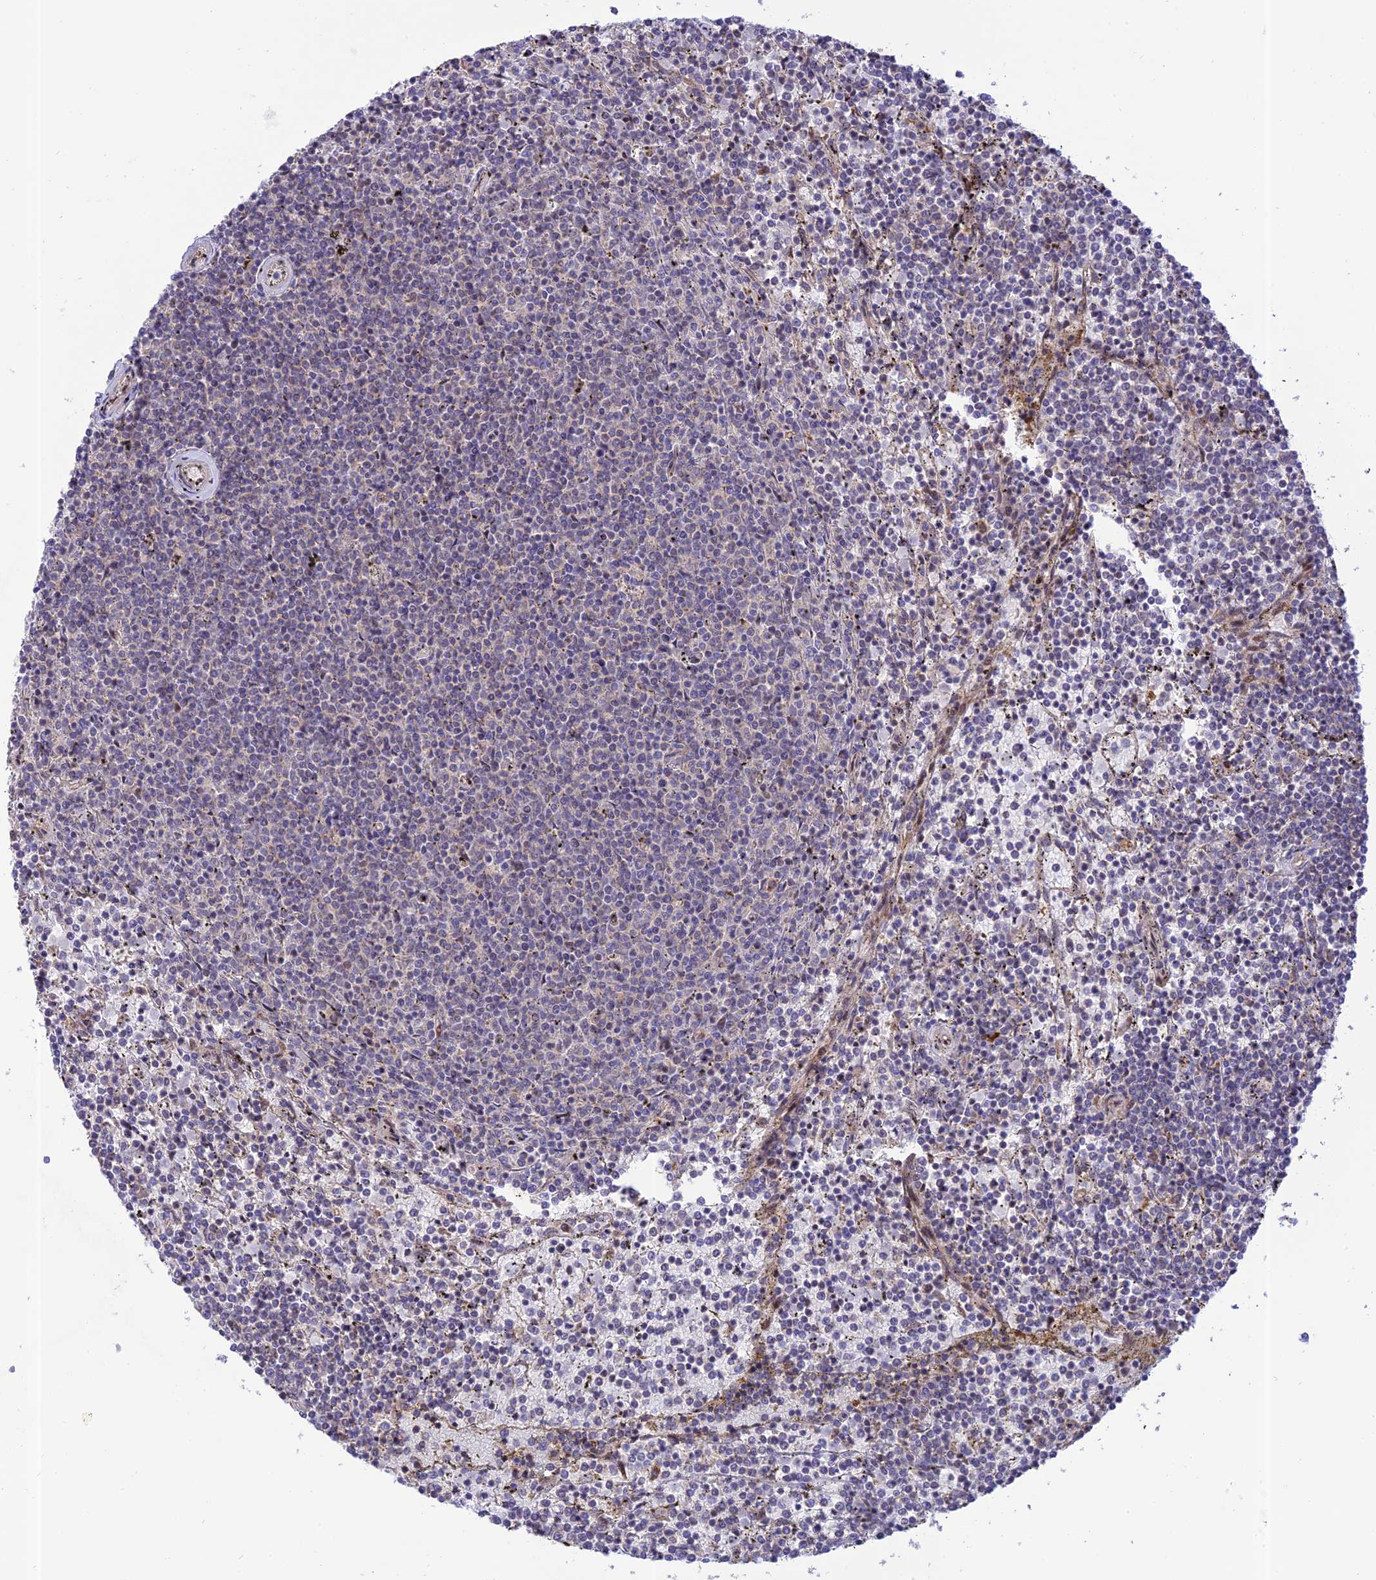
{"staining": {"intensity": "negative", "quantity": "none", "location": "none"}, "tissue": "lymphoma", "cell_type": "Tumor cells", "image_type": "cancer", "snomed": [{"axis": "morphology", "description": "Malignant lymphoma, non-Hodgkin's type, Low grade"}, {"axis": "topography", "description": "Spleen"}], "caption": "A photomicrograph of low-grade malignant lymphoma, non-Hodgkin's type stained for a protein displays no brown staining in tumor cells. (DAB (3,3'-diaminobenzidine) immunohistochemistry, high magnification).", "gene": "ZNF584", "patient": {"sex": "female", "age": 50}}